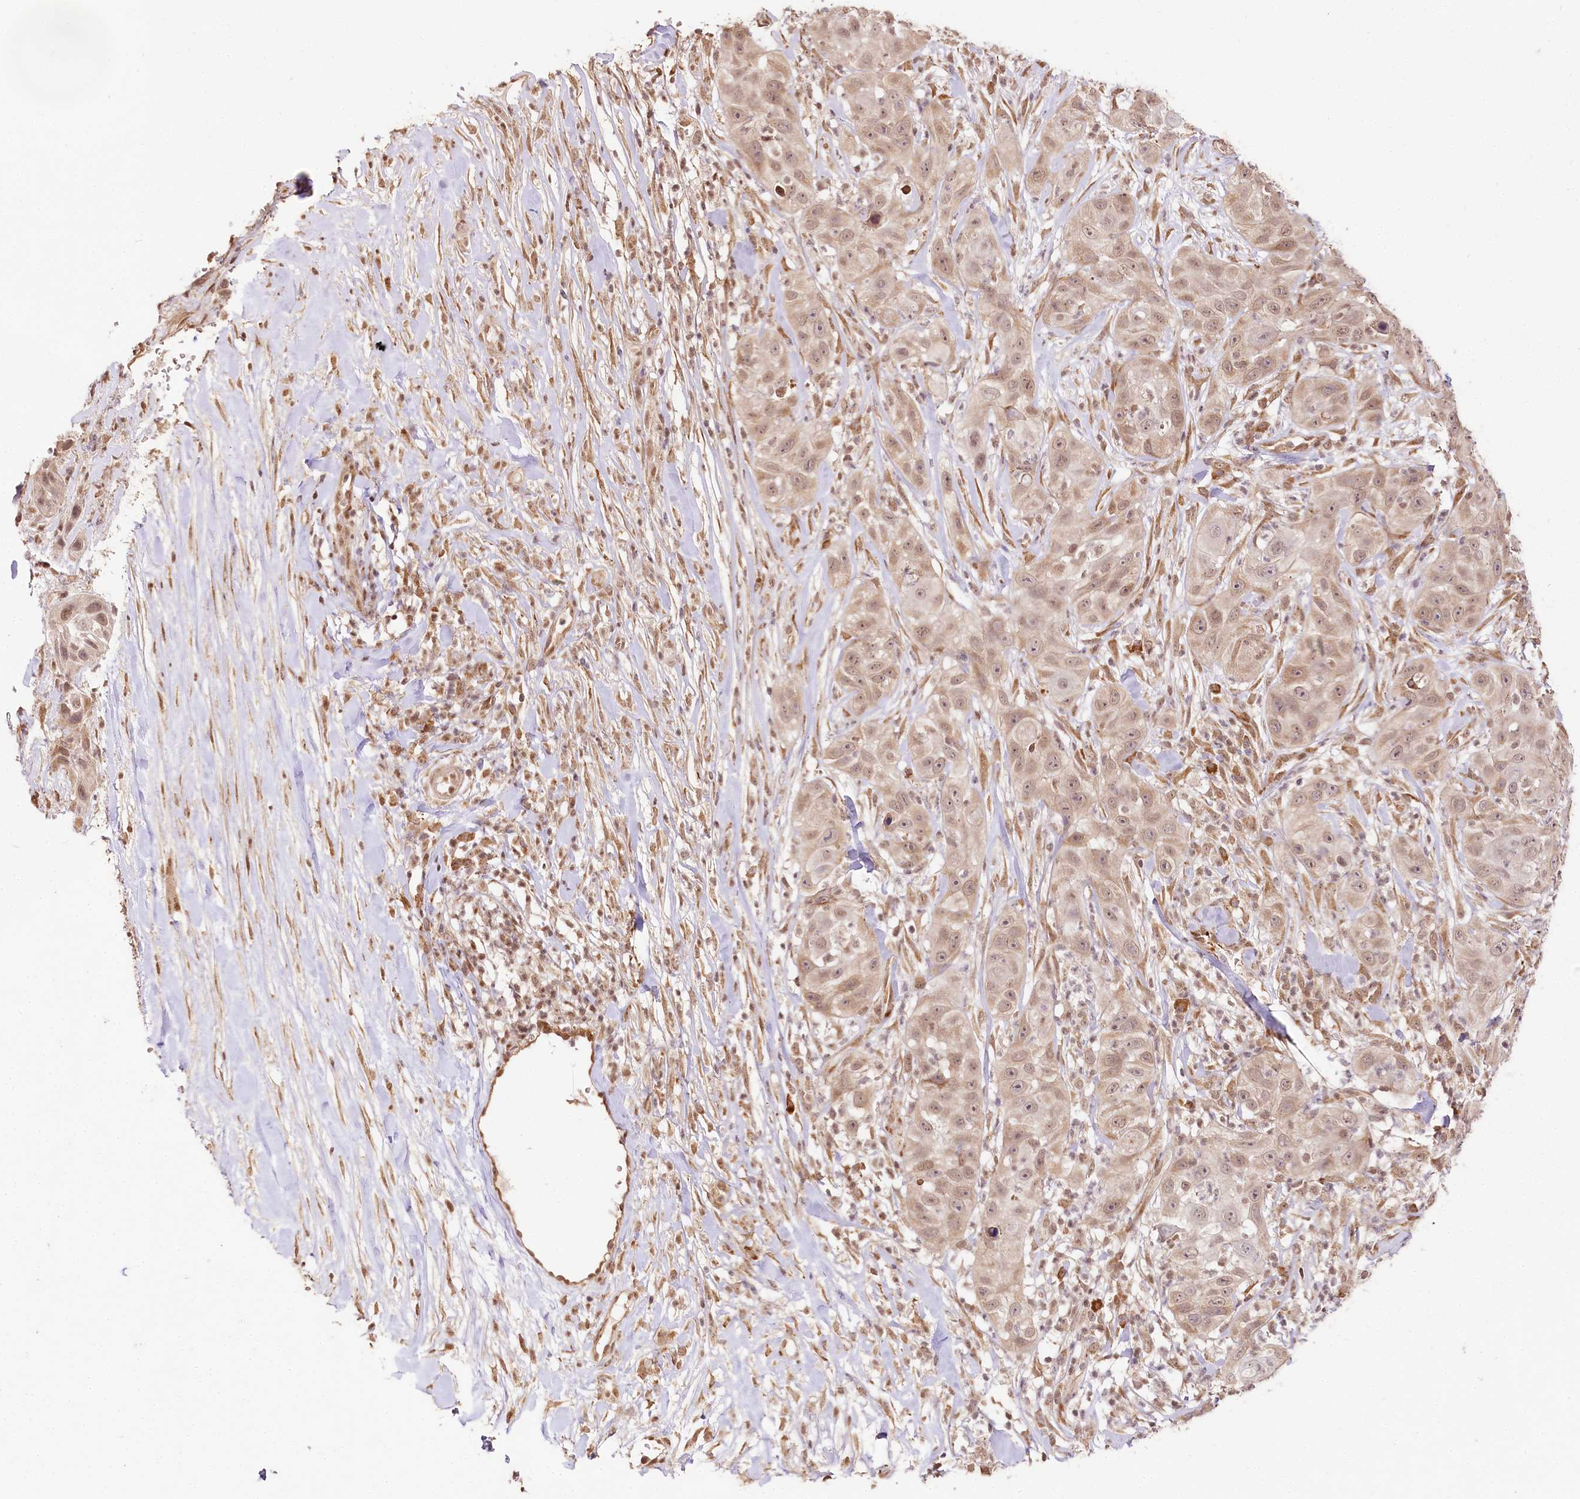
{"staining": {"intensity": "weak", "quantity": ">75%", "location": "cytoplasmic/membranous,nuclear"}, "tissue": "skin cancer", "cell_type": "Tumor cells", "image_type": "cancer", "snomed": [{"axis": "morphology", "description": "Squamous cell carcinoma, NOS"}, {"axis": "topography", "description": "Skin"}], "caption": "Weak cytoplasmic/membranous and nuclear positivity for a protein is present in about >75% of tumor cells of skin cancer (squamous cell carcinoma) using immunohistochemistry.", "gene": "ENSG00000144785", "patient": {"sex": "female", "age": 44}}